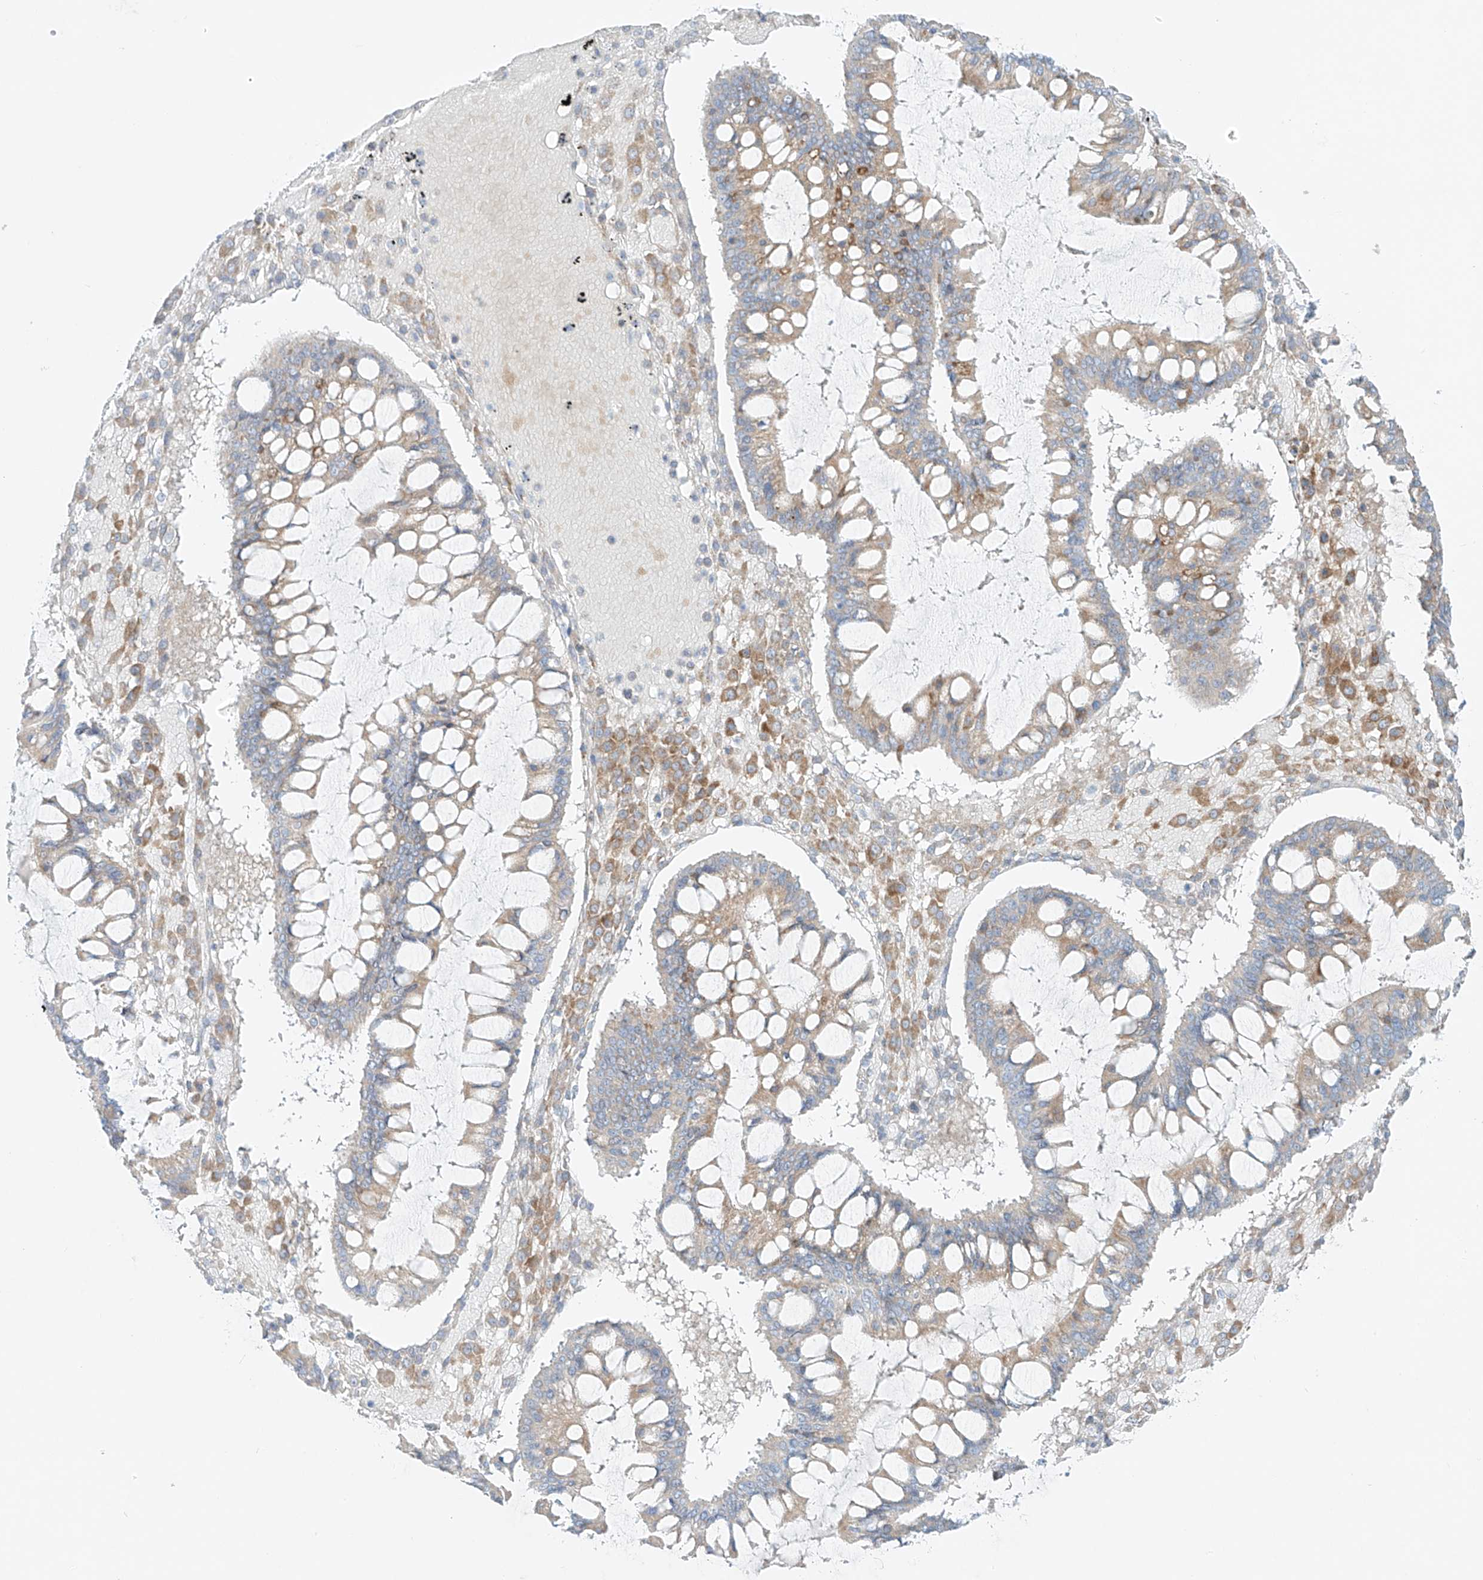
{"staining": {"intensity": "weak", "quantity": "25%-75%", "location": "cytoplasmic/membranous"}, "tissue": "ovarian cancer", "cell_type": "Tumor cells", "image_type": "cancer", "snomed": [{"axis": "morphology", "description": "Cystadenocarcinoma, mucinous, NOS"}, {"axis": "topography", "description": "Ovary"}], "caption": "IHC image of neoplastic tissue: human ovarian mucinous cystadenocarcinoma stained using immunohistochemistry (IHC) displays low levels of weak protein expression localized specifically in the cytoplasmic/membranous of tumor cells, appearing as a cytoplasmic/membranous brown color.", "gene": "EIPR1", "patient": {"sex": "female", "age": 73}}